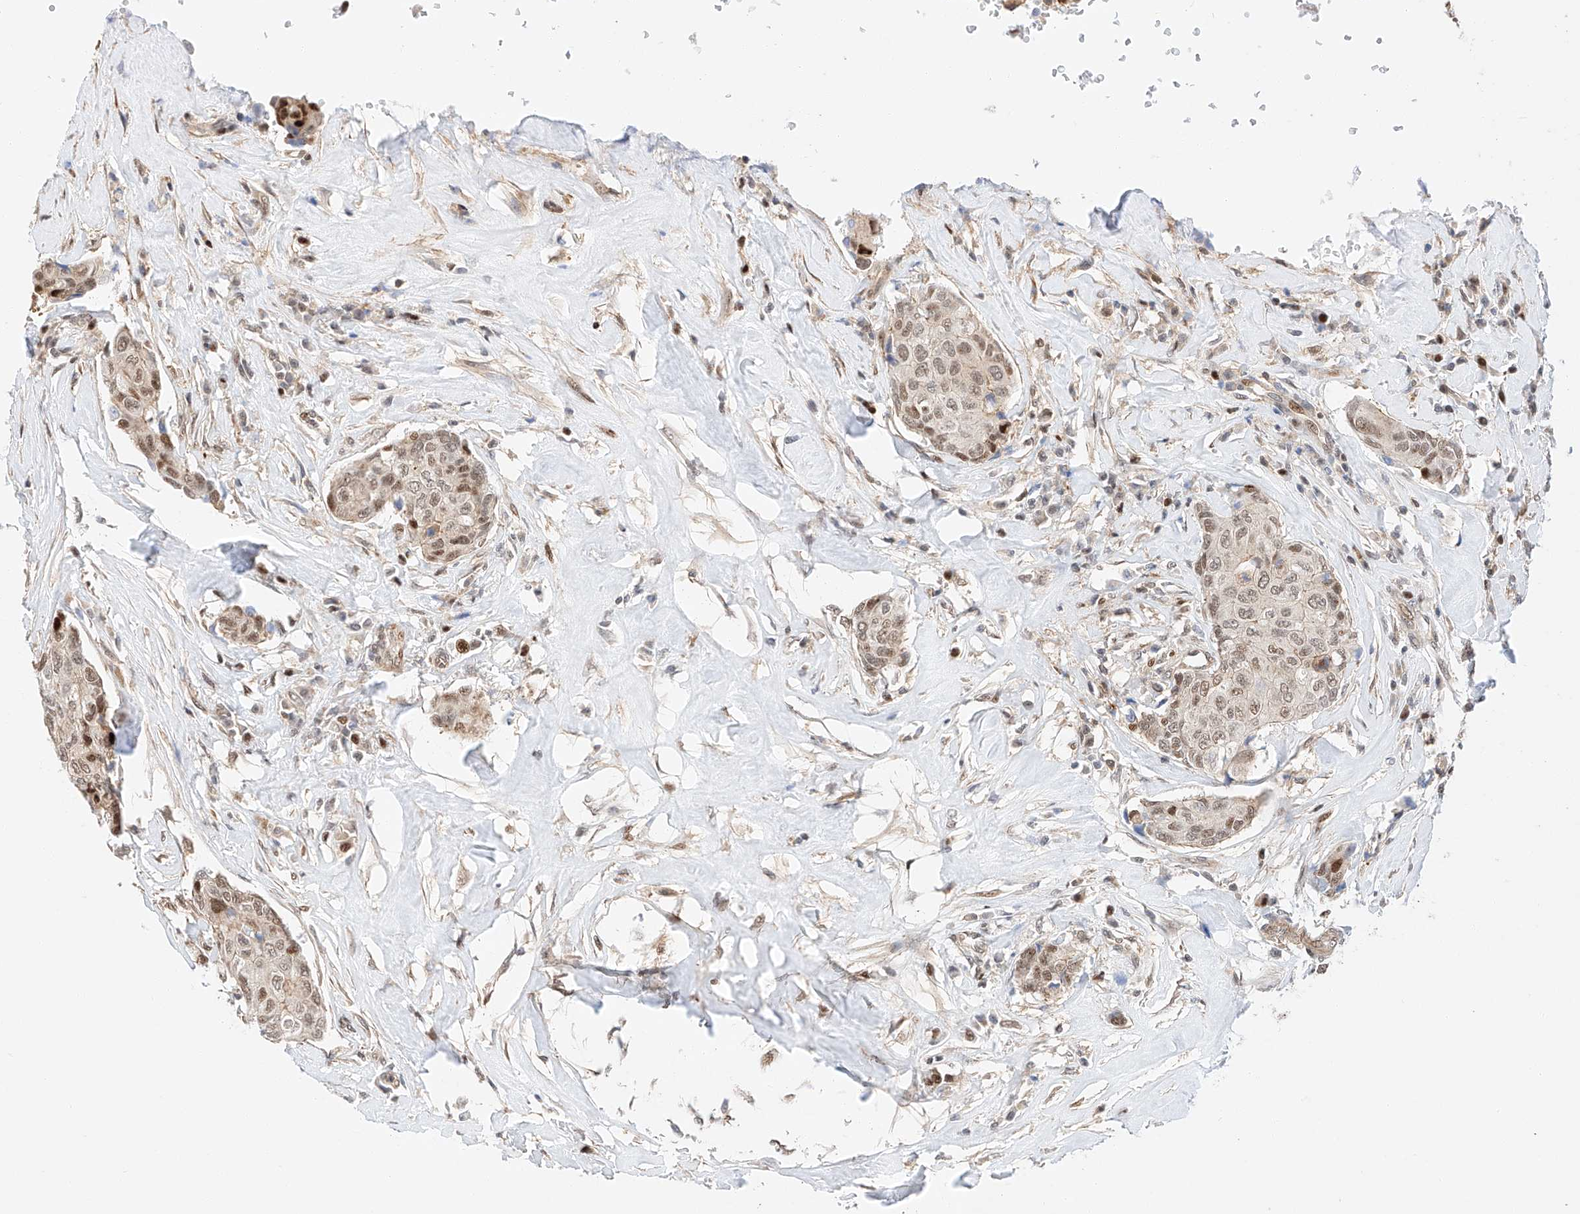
{"staining": {"intensity": "moderate", "quantity": ">75%", "location": "nuclear"}, "tissue": "breast cancer", "cell_type": "Tumor cells", "image_type": "cancer", "snomed": [{"axis": "morphology", "description": "Duct carcinoma"}, {"axis": "topography", "description": "Breast"}], "caption": "Immunohistochemistry (IHC) micrograph of human breast intraductal carcinoma stained for a protein (brown), which shows medium levels of moderate nuclear positivity in approximately >75% of tumor cells.", "gene": "HDAC9", "patient": {"sex": "female", "age": 80}}